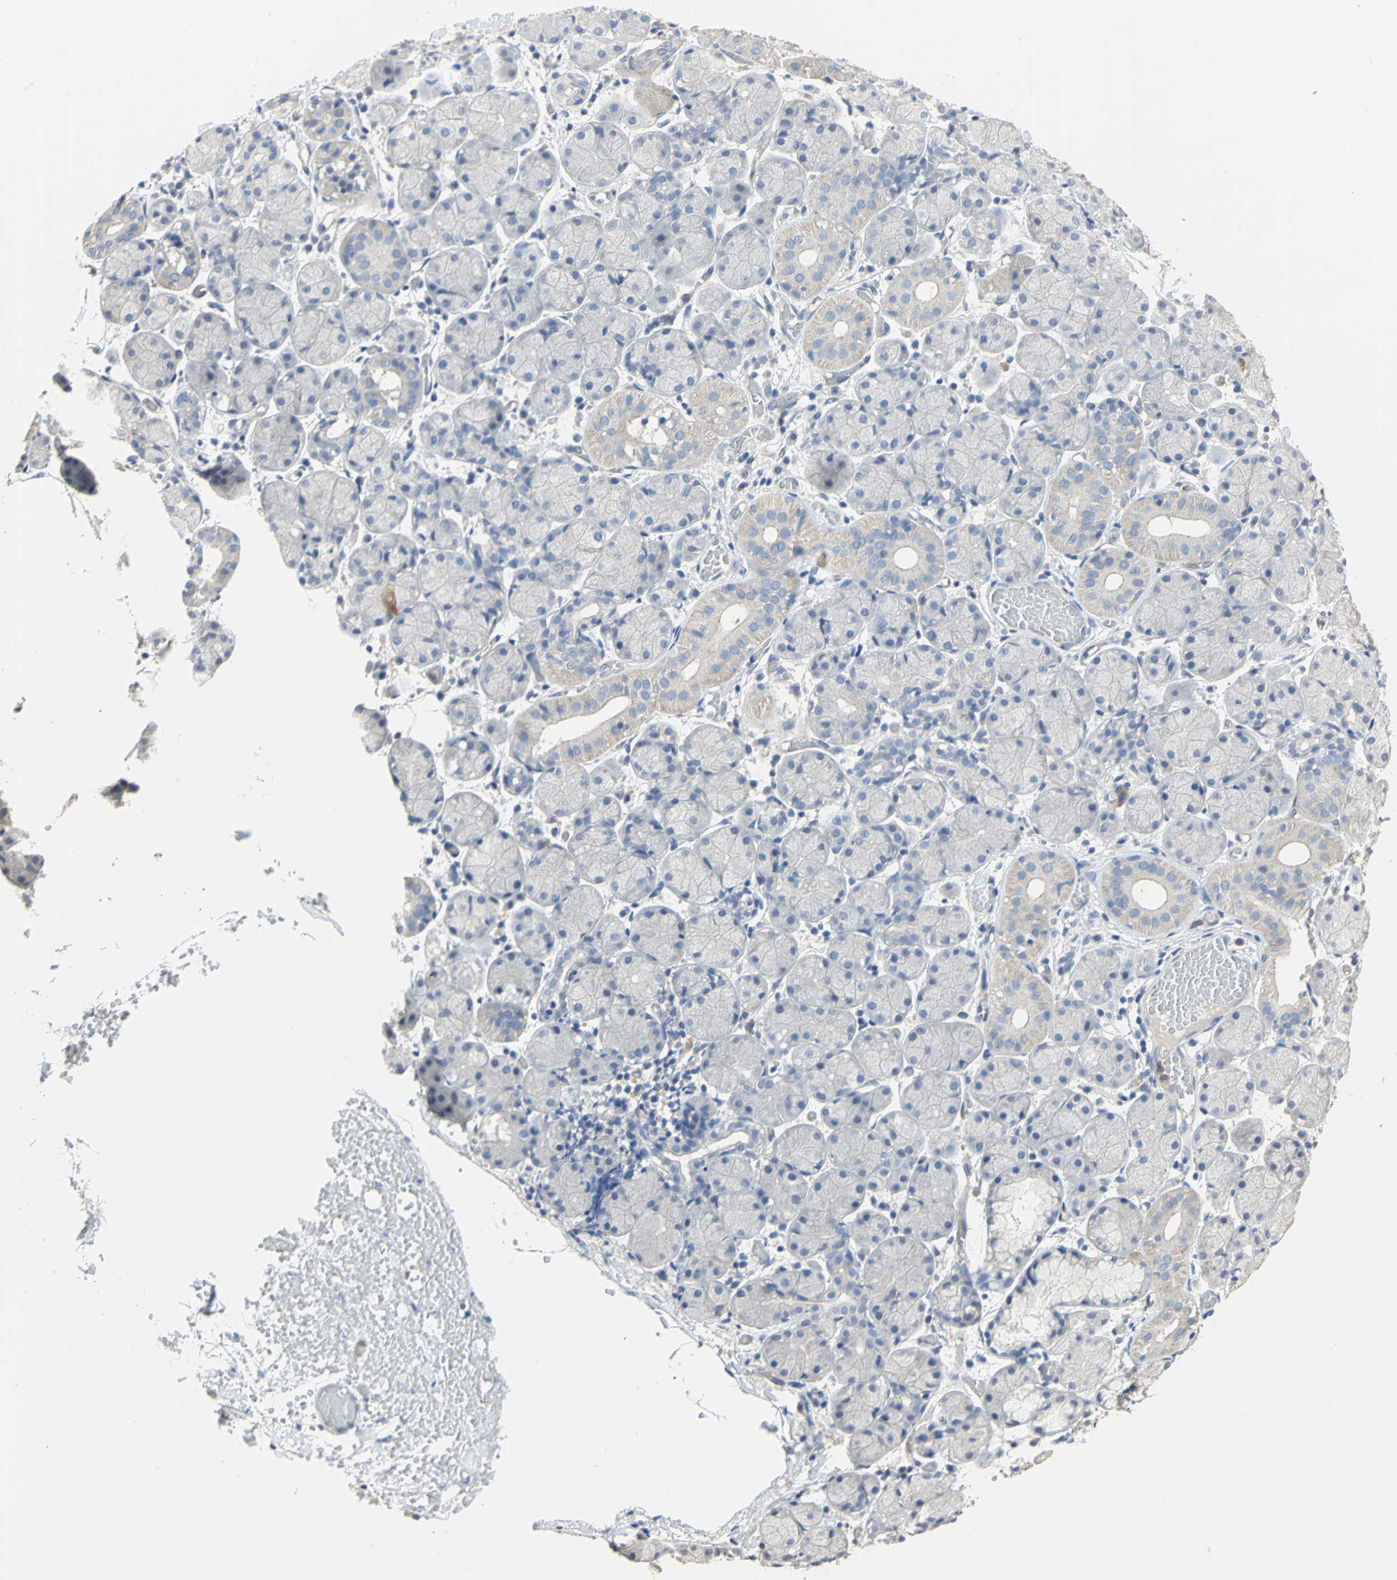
{"staining": {"intensity": "negative", "quantity": "none", "location": "none"}, "tissue": "salivary gland", "cell_type": "Glandular cells", "image_type": "normal", "snomed": [{"axis": "morphology", "description": "Normal tissue, NOS"}, {"axis": "topography", "description": "Salivary gland"}], "caption": "An immunohistochemistry micrograph of benign salivary gland is shown. There is no staining in glandular cells of salivary gland.", "gene": "DLGAP5", "patient": {"sex": "female", "age": 24}}